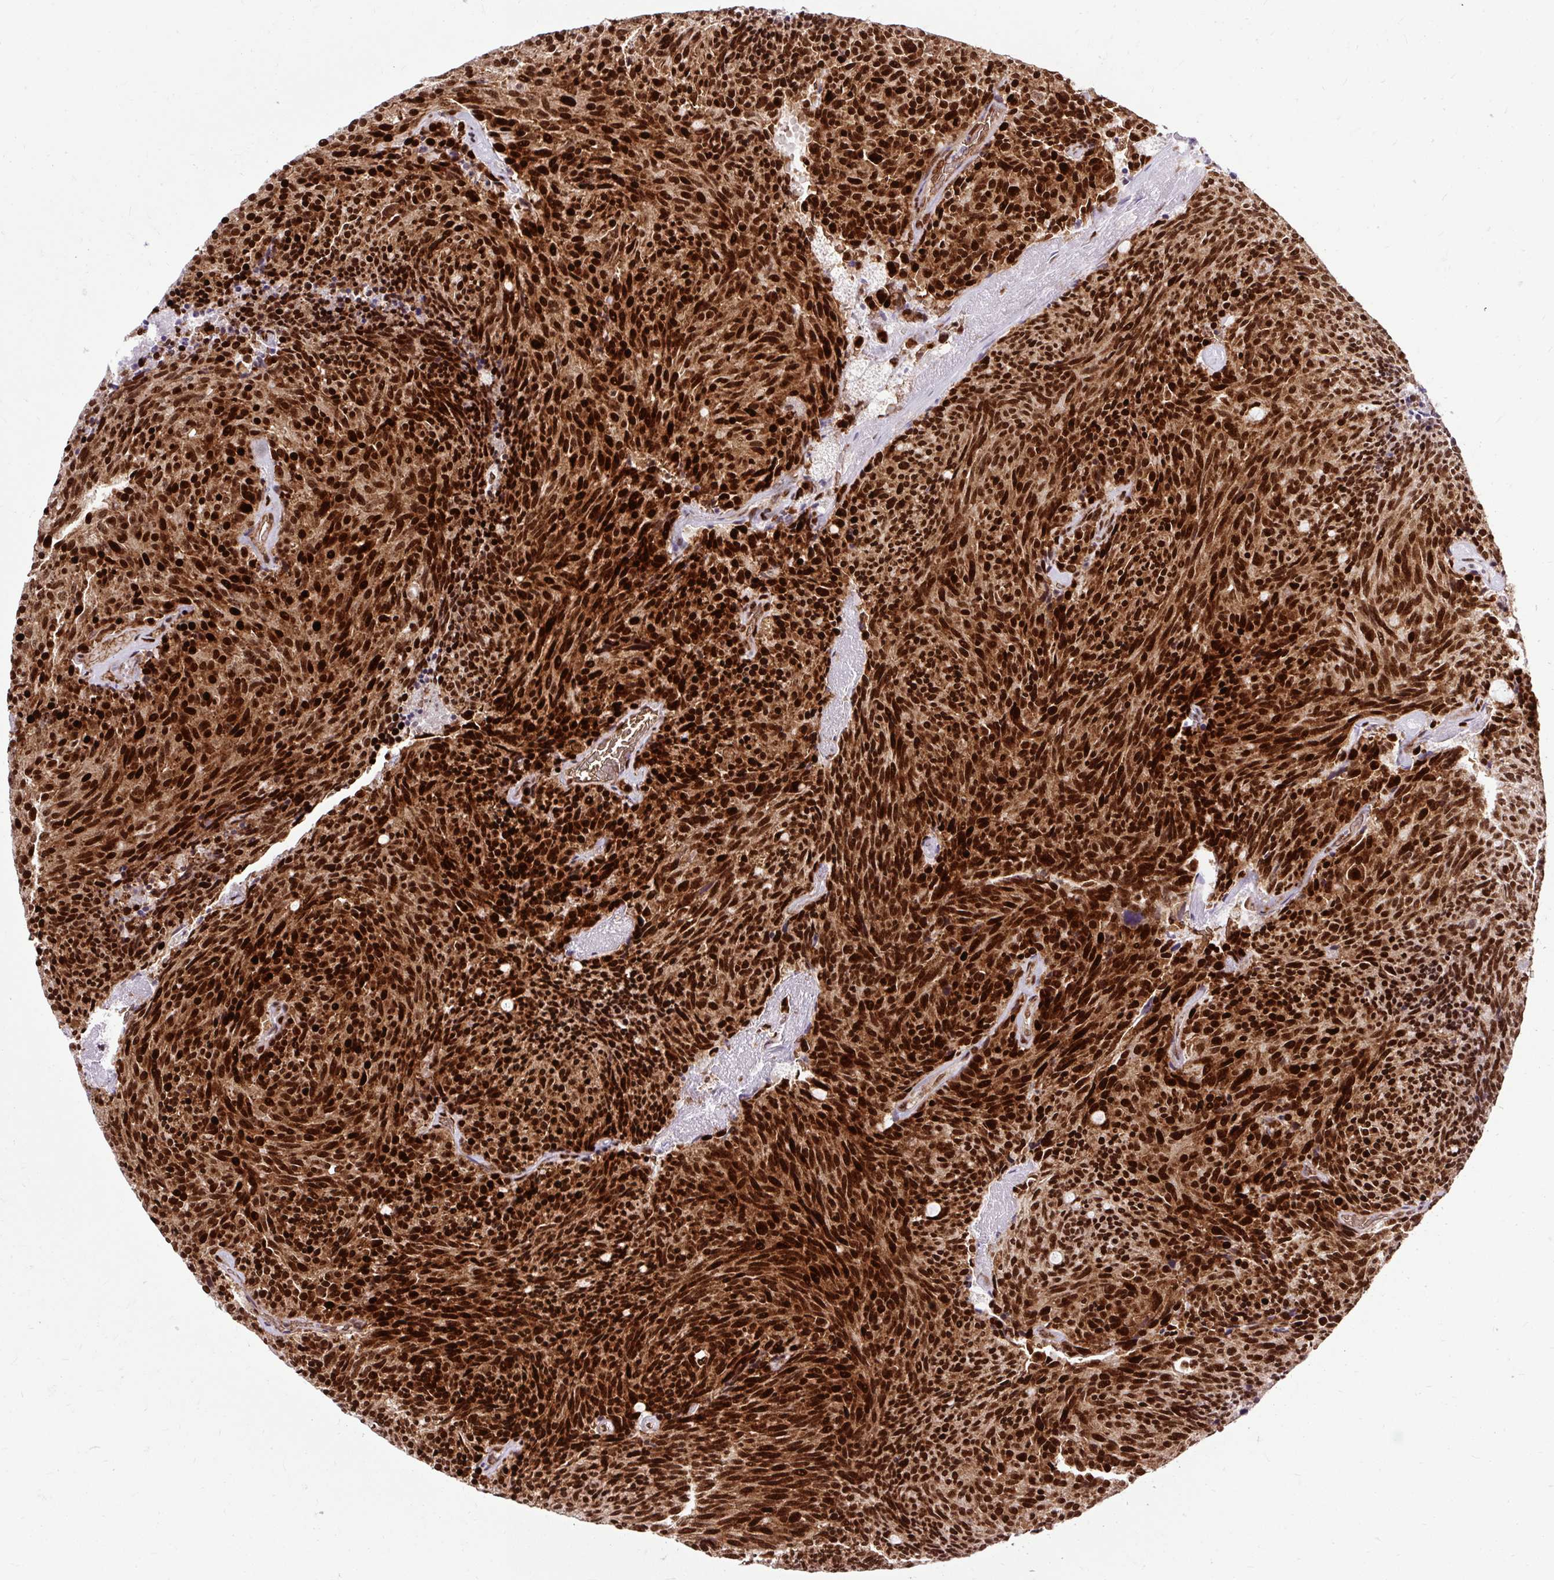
{"staining": {"intensity": "strong", "quantity": ">75%", "location": "cytoplasmic/membranous,nuclear"}, "tissue": "carcinoid", "cell_type": "Tumor cells", "image_type": "cancer", "snomed": [{"axis": "morphology", "description": "Carcinoid, malignant, NOS"}, {"axis": "topography", "description": "Pancreas"}], "caption": "Strong cytoplasmic/membranous and nuclear staining for a protein is identified in about >75% of tumor cells of carcinoid using immunohistochemistry.", "gene": "FUS", "patient": {"sex": "female", "age": 54}}